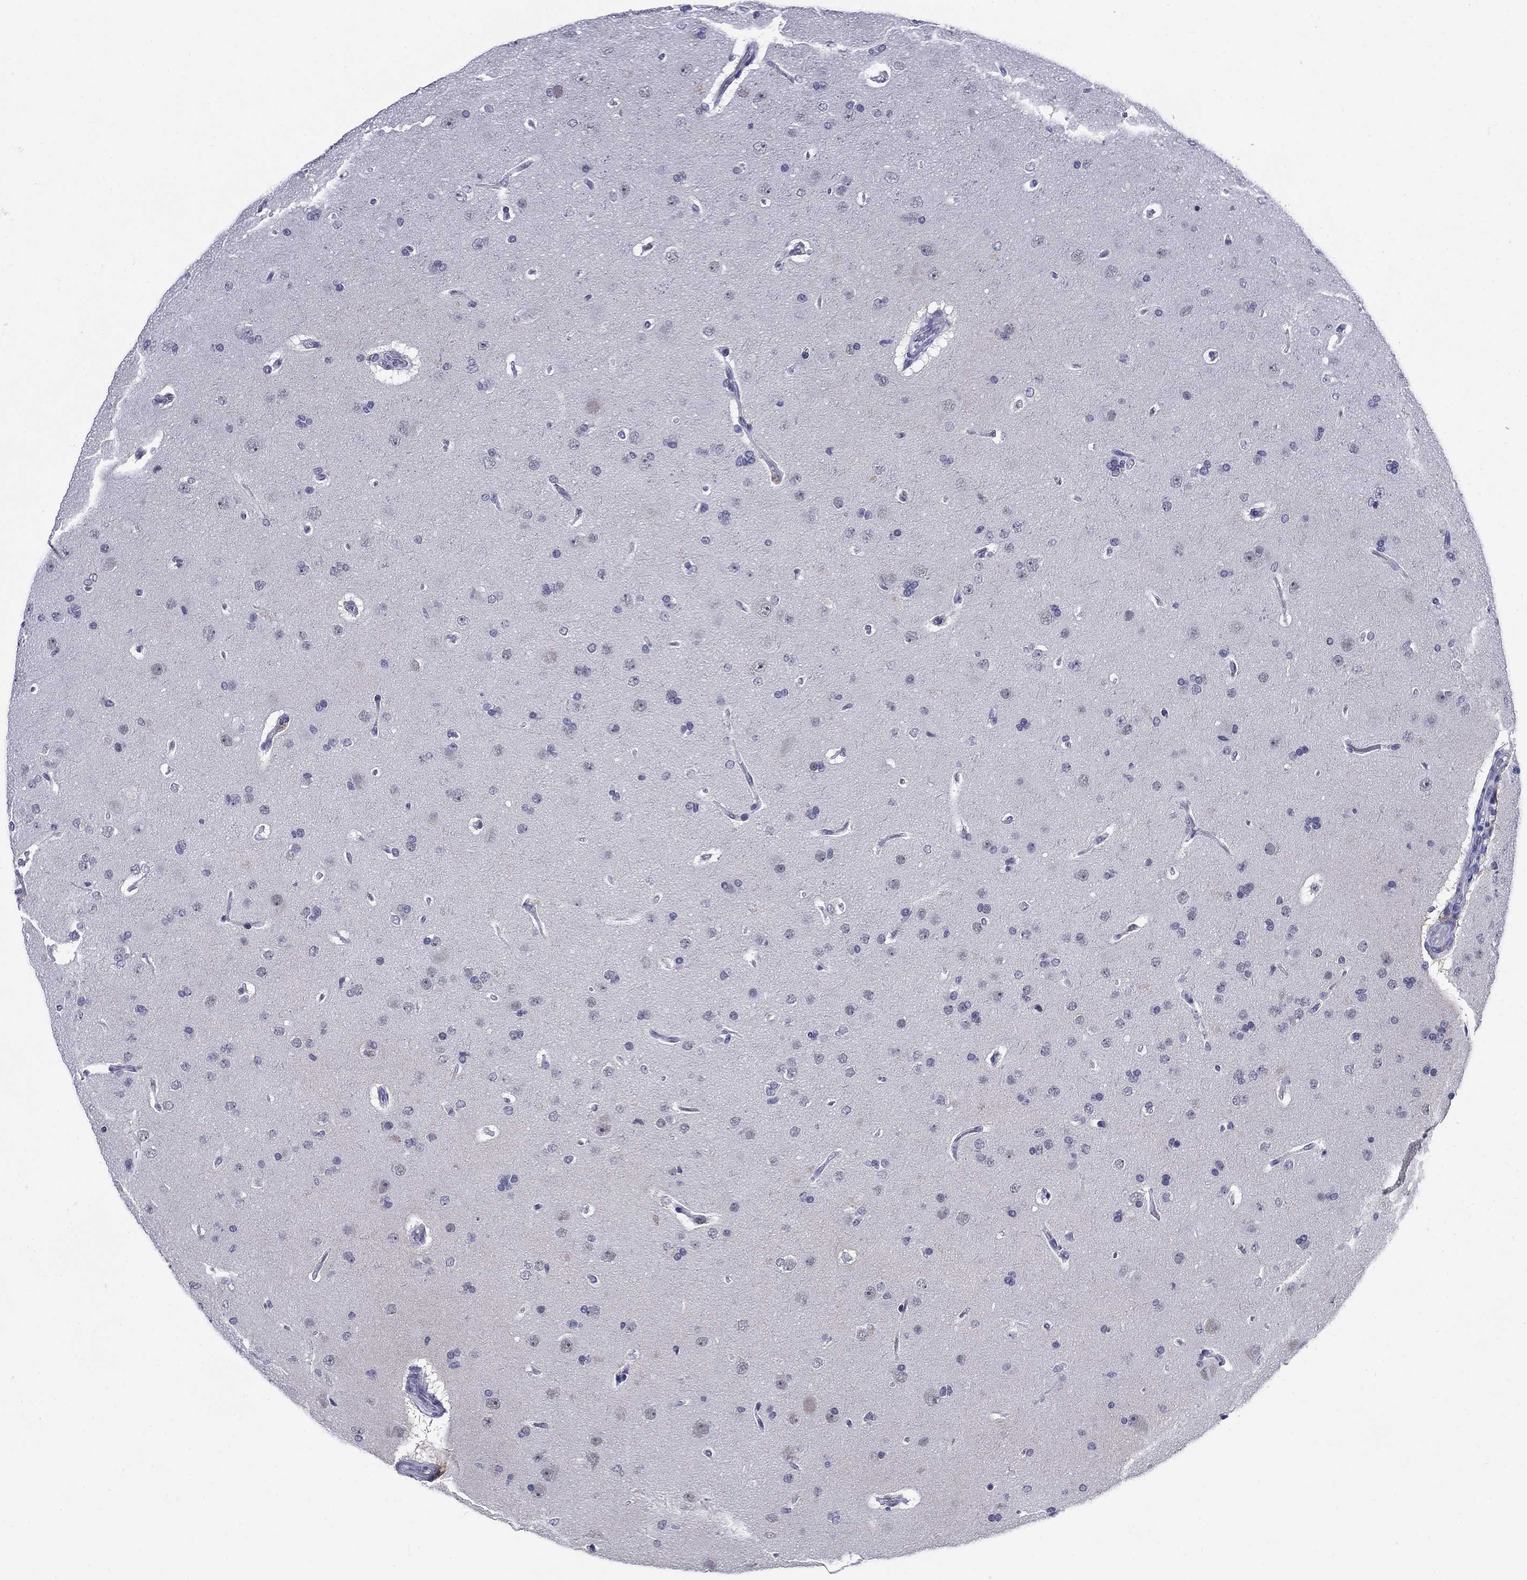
{"staining": {"intensity": "negative", "quantity": "none", "location": "none"}, "tissue": "glioma", "cell_type": "Tumor cells", "image_type": "cancer", "snomed": [{"axis": "morphology", "description": "Glioma, malignant, NOS"}, {"axis": "topography", "description": "Cerebral cortex"}], "caption": "A histopathology image of glioma stained for a protein reveals no brown staining in tumor cells.", "gene": "C4orf19", "patient": {"sex": "male", "age": 58}}